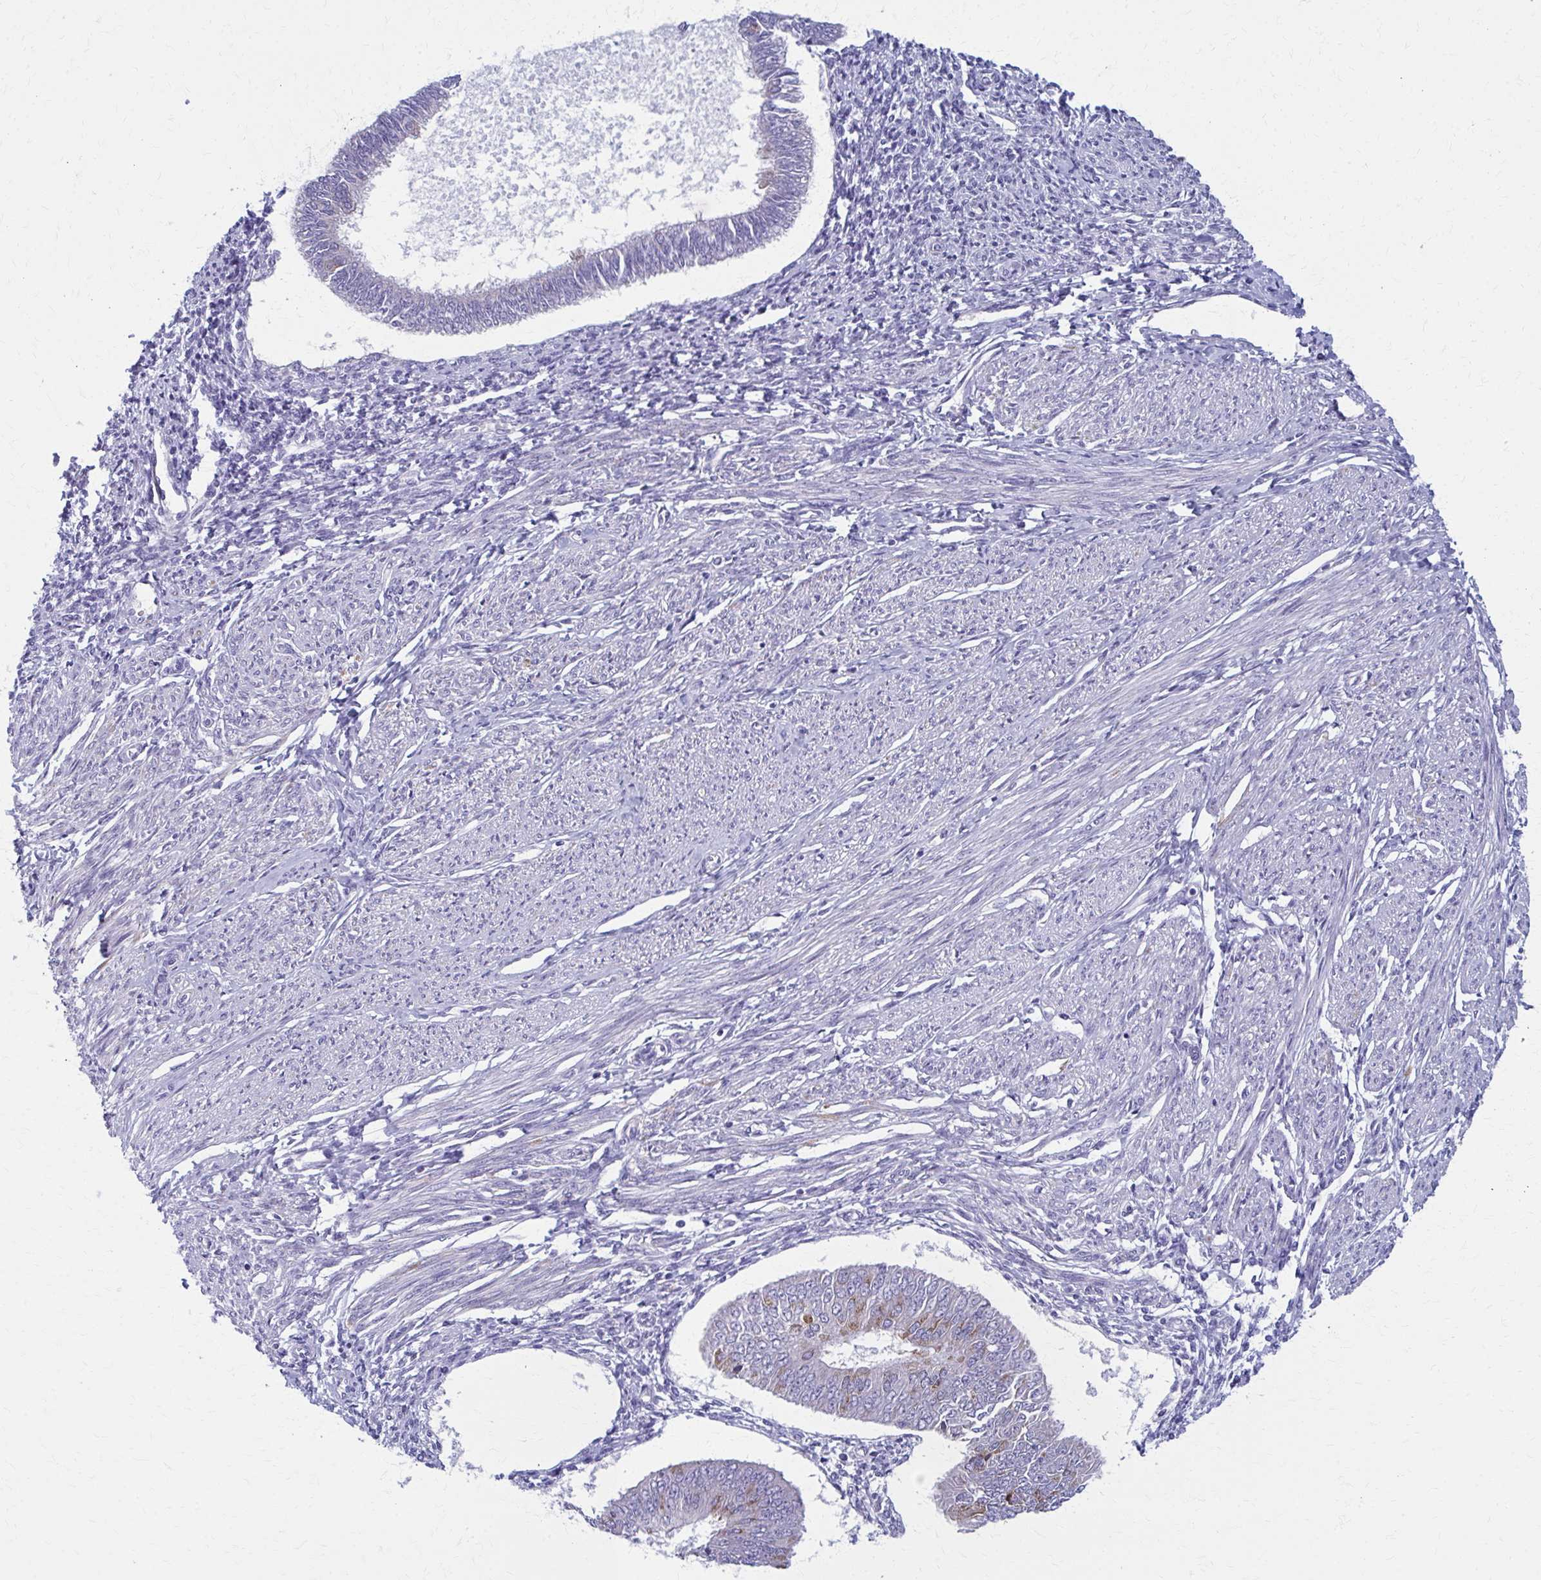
{"staining": {"intensity": "moderate", "quantity": "<25%", "location": "cytoplasmic/membranous"}, "tissue": "endometrial cancer", "cell_type": "Tumor cells", "image_type": "cancer", "snomed": [{"axis": "morphology", "description": "Adenocarcinoma, NOS"}, {"axis": "topography", "description": "Endometrium"}], "caption": "A micrograph of human endometrial cancer stained for a protein shows moderate cytoplasmic/membranous brown staining in tumor cells. (DAB (3,3'-diaminobenzidine) = brown stain, brightfield microscopy at high magnification).", "gene": "SPATS2L", "patient": {"sex": "female", "age": 58}}